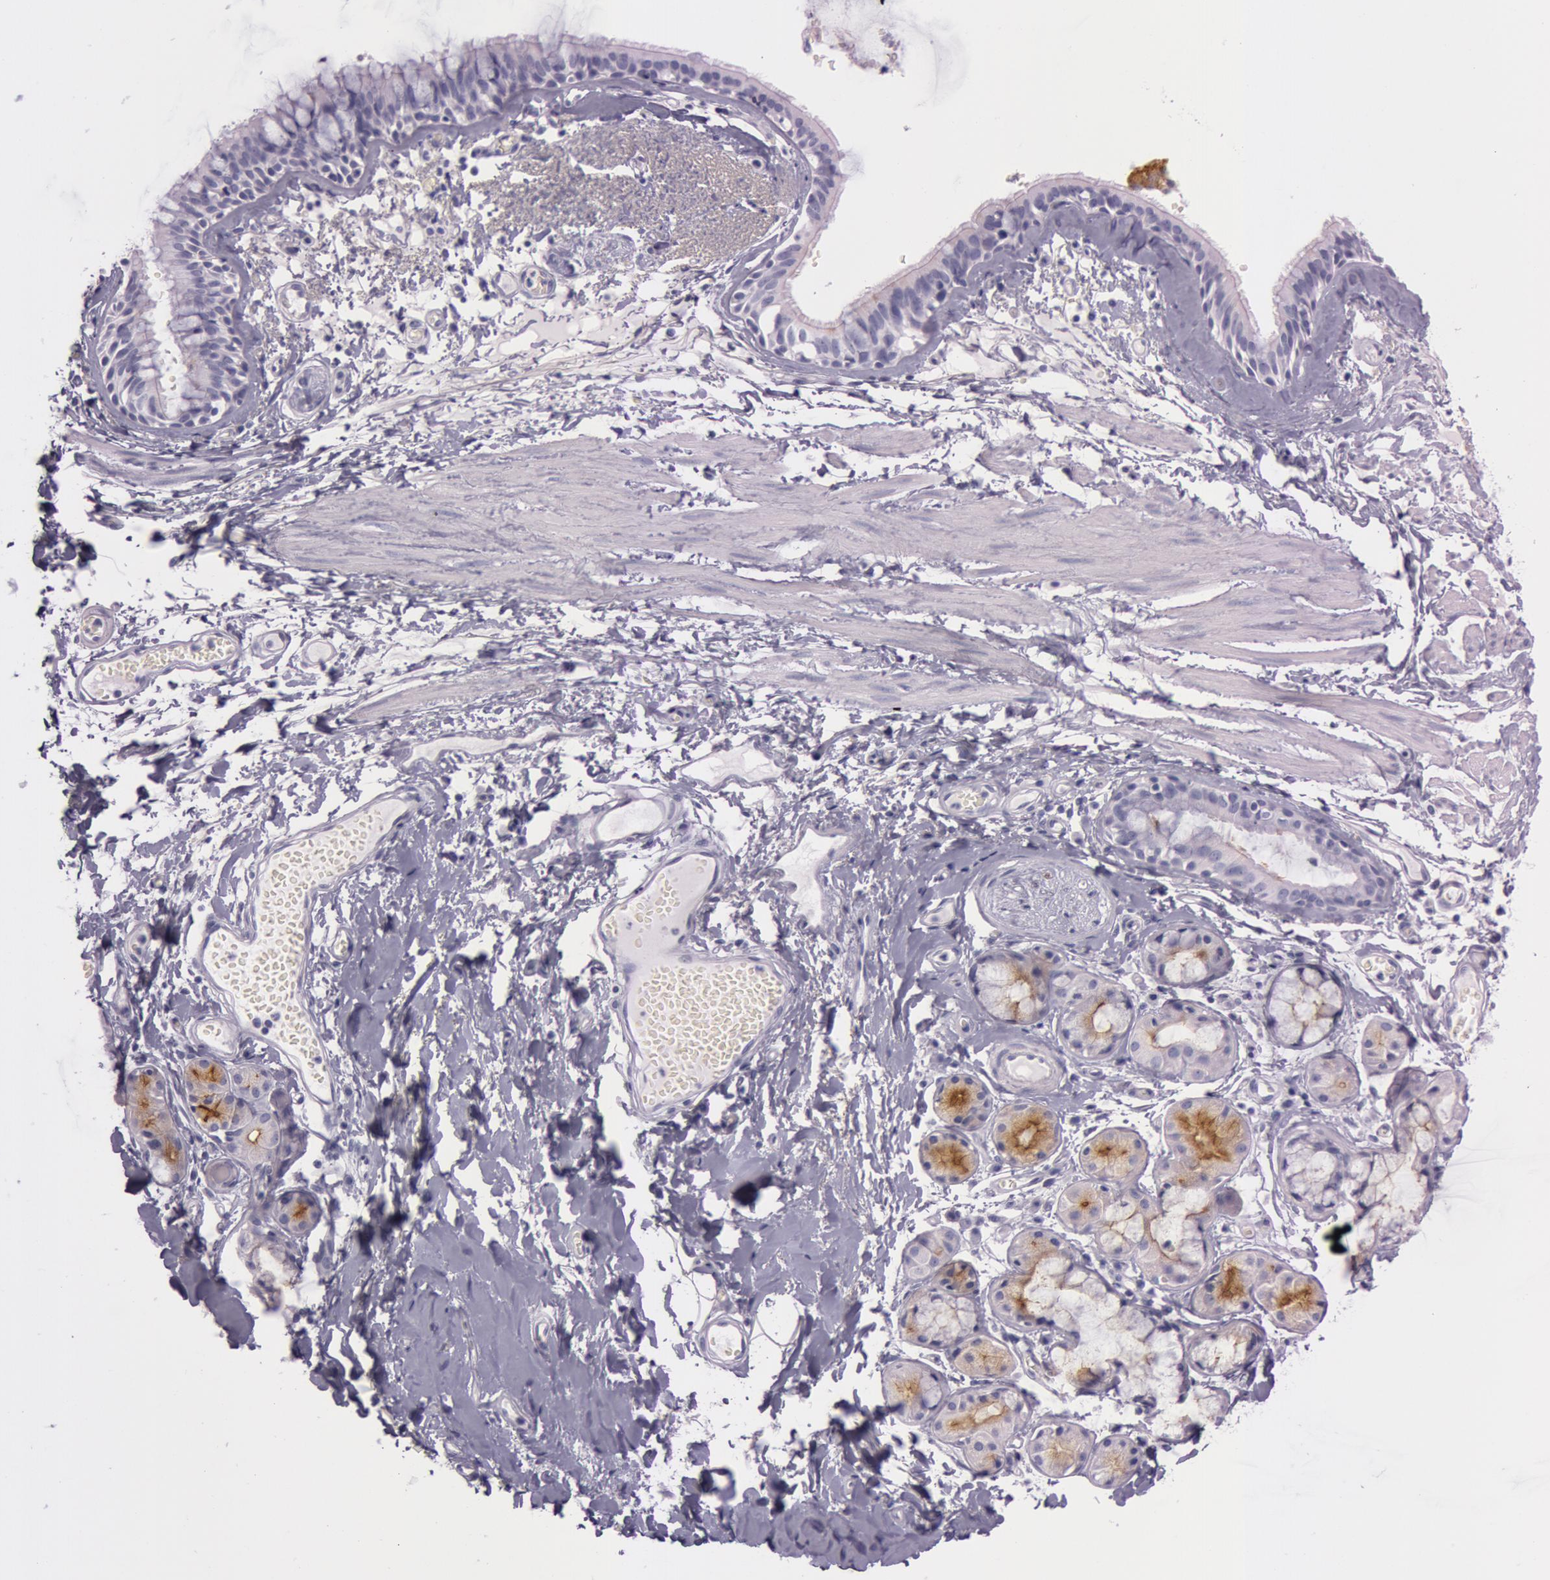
{"staining": {"intensity": "negative", "quantity": "none", "location": "none"}, "tissue": "bronchus", "cell_type": "Respiratory epithelial cells", "image_type": "normal", "snomed": [{"axis": "morphology", "description": "Normal tissue, NOS"}, {"axis": "topography", "description": "Bronchus"}, {"axis": "topography", "description": "Lung"}], "caption": "The IHC histopathology image has no significant positivity in respiratory epithelial cells of bronchus. (DAB IHC, high magnification).", "gene": "FOLH1", "patient": {"sex": "female", "age": 56}}